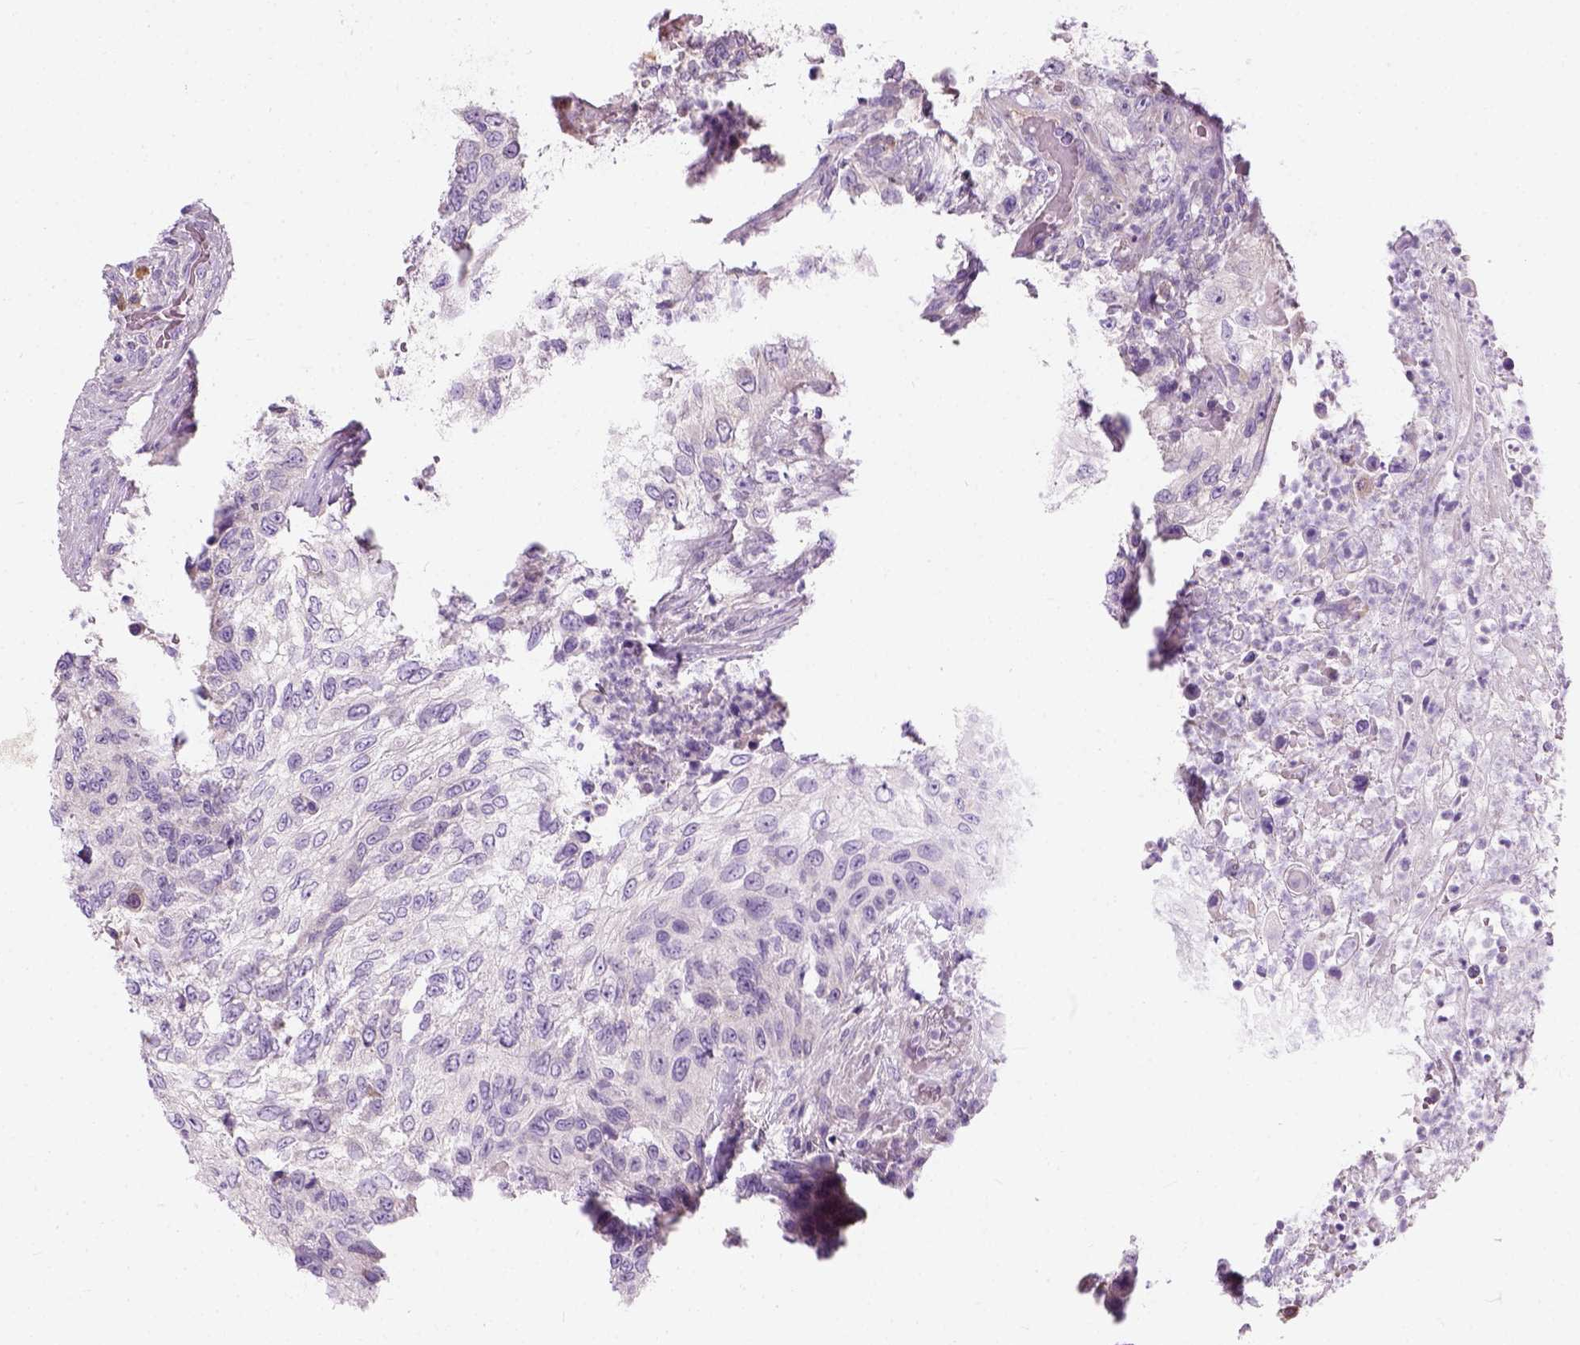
{"staining": {"intensity": "negative", "quantity": "none", "location": "none"}, "tissue": "urothelial cancer", "cell_type": "Tumor cells", "image_type": "cancer", "snomed": [{"axis": "morphology", "description": "Urothelial carcinoma, High grade"}, {"axis": "topography", "description": "Urinary bladder"}], "caption": "Tumor cells show no significant protein positivity in urothelial cancer.", "gene": "TRIM72", "patient": {"sex": "female", "age": 60}}